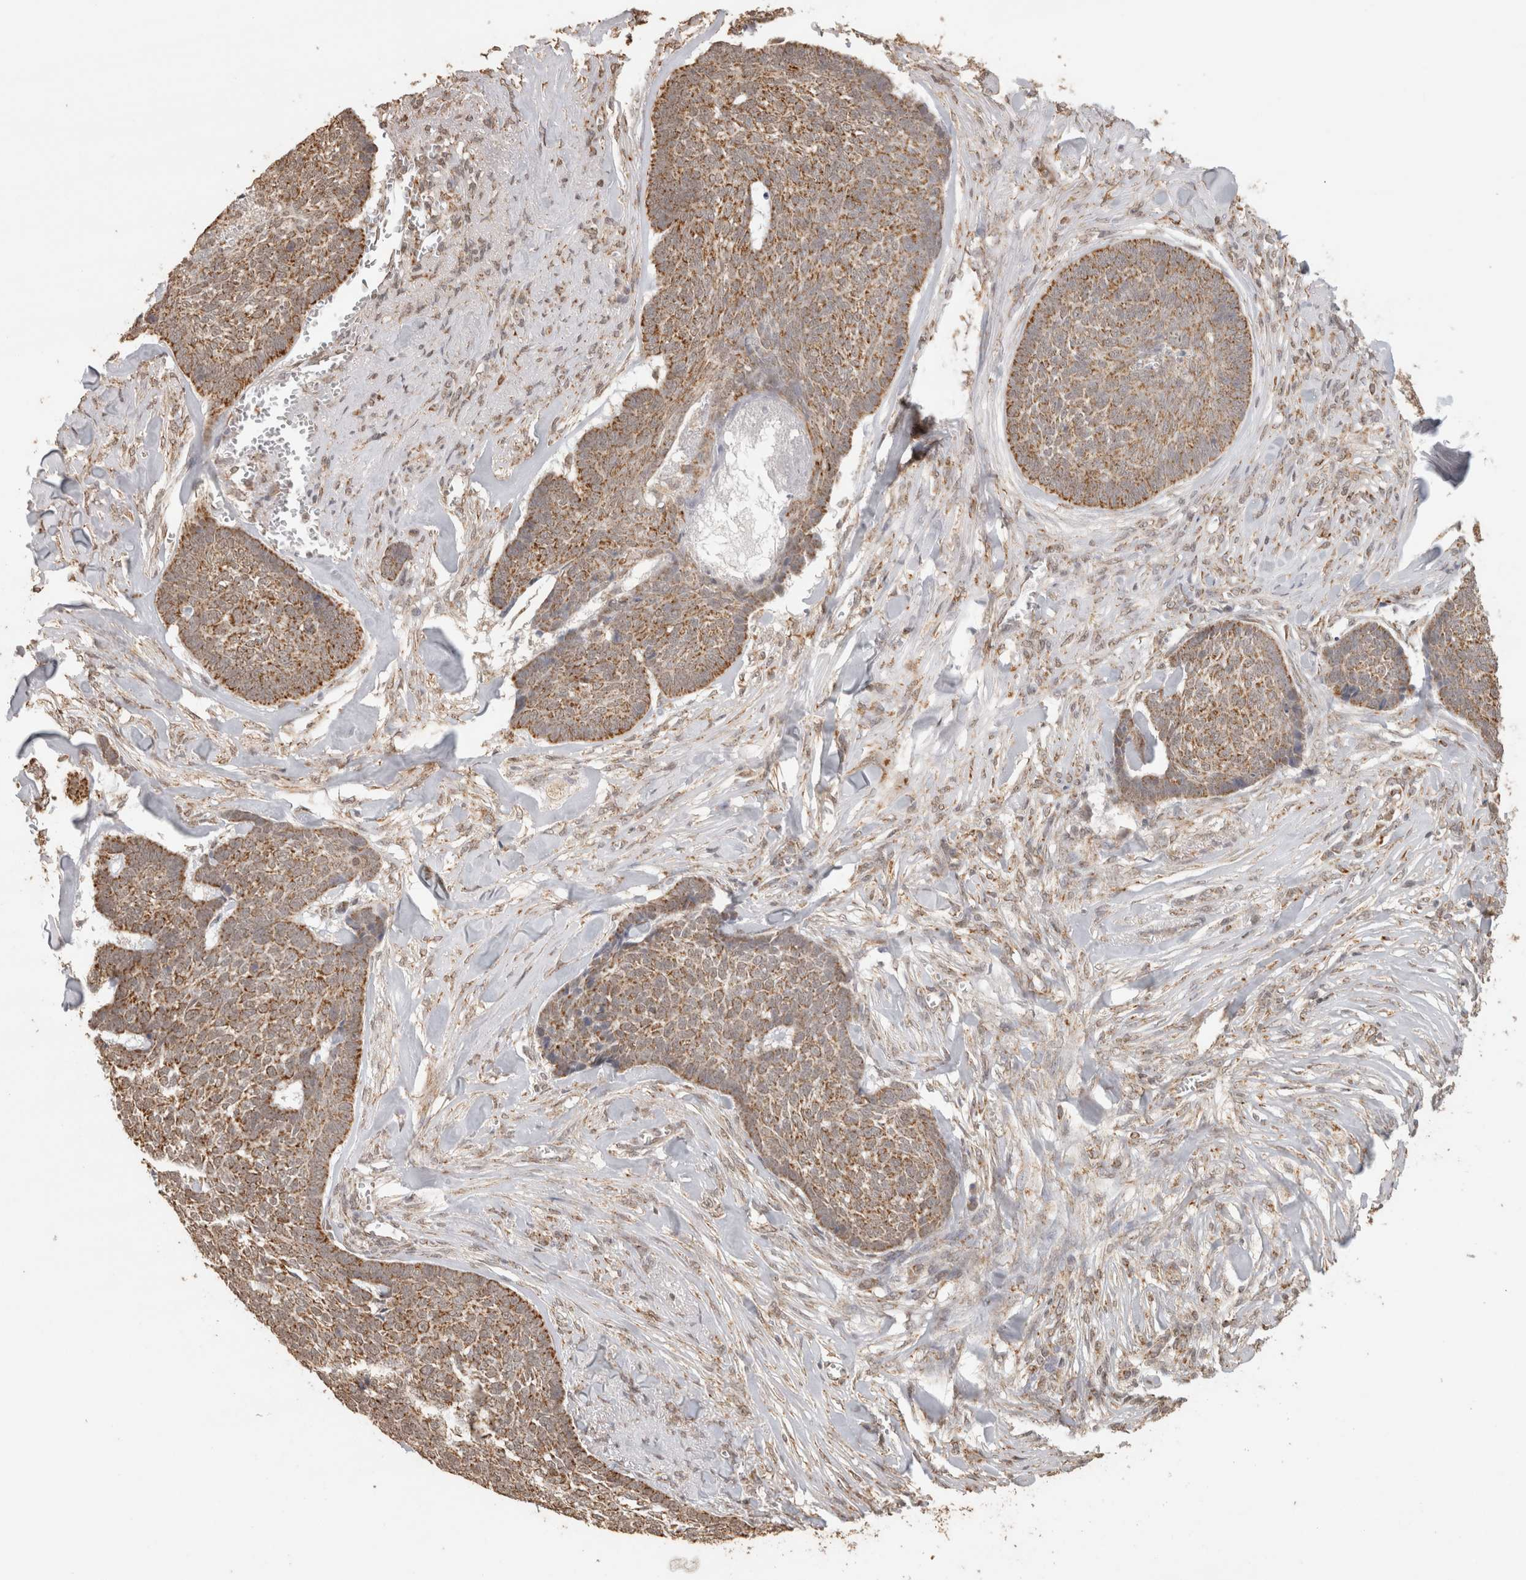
{"staining": {"intensity": "moderate", "quantity": ">75%", "location": "cytoplasmic/membranous"}, "tissue": "skin cancer", "cell_type": "Tumor cells", "image_type": "cancer", "snomed": [{"axis": "morphology", "description": "Basal cell carcinoma"}, {"axis": "topography", "description": "Skin"}], "caption": "Basal cell carcinoma (skin) tissue reveals moderate cytoplasmic/membranous staining in about >75% of tumor cells, visualized by immunohistochemistry. The protein is shown in brown color, while the nuclei are stained blue.", "gene": "BNIP3L", "patient": {"sex": "male", "age": 84}}